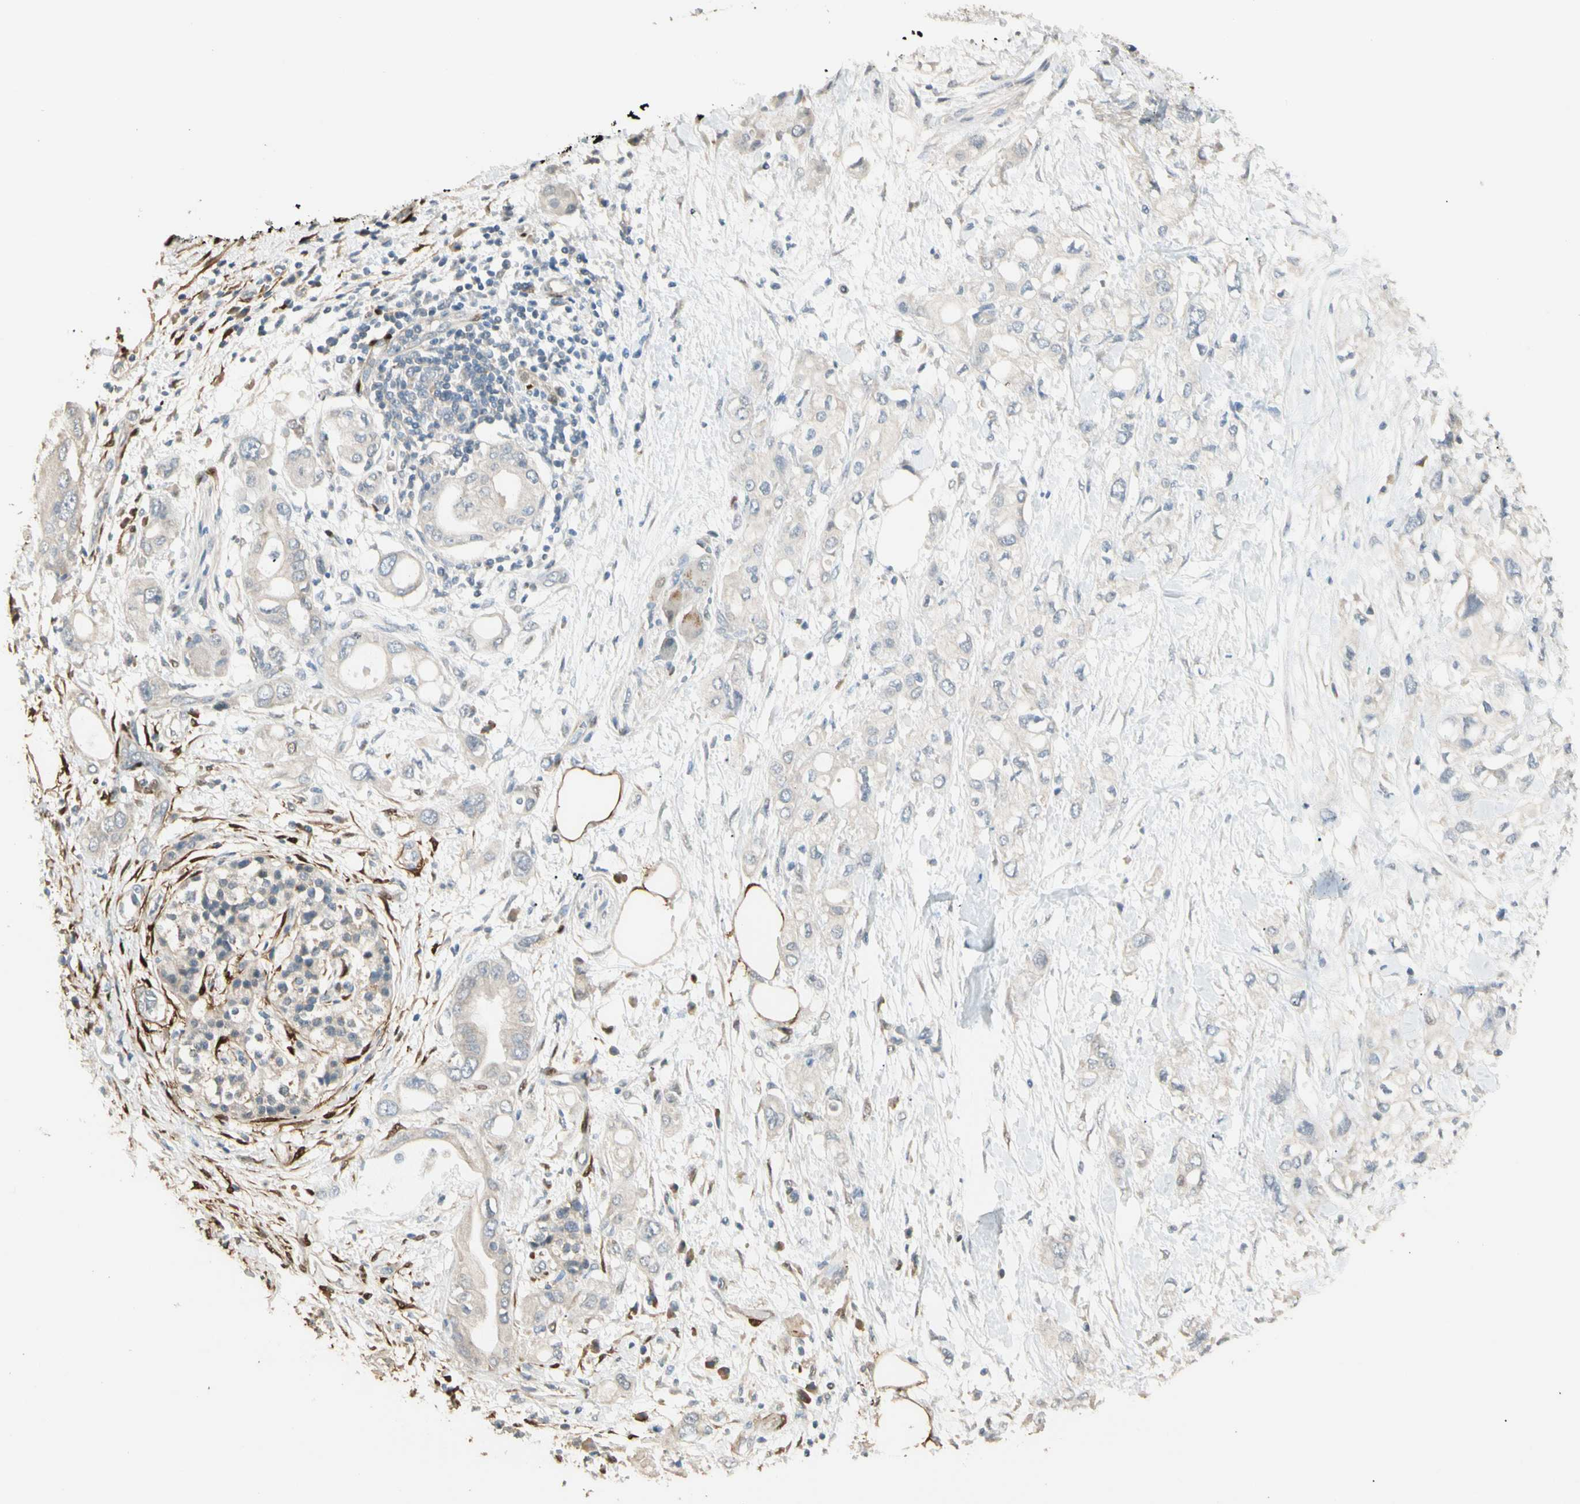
{"staining": {"intensity": "negative", "quantity": "none", "location": "none"}, "tissue": "pancreatic cancer", "cell_type": "Tumor cells", "image_type": "cancer", "snomed": [{"axis": "morphology", "description": "Adenocarcinoma, NOS"}, {"axis": "topography", "description": "Pancreas"}], "caption": "Adenocarcinoma (pancreatic) was stained to show a protein in brown. There is no significant staining in tumor cells. The staining is performed using DAB brown chromogen with nuclei counter-stained in using hematoxylin.", "gene": "GNE", "patient": {"sex": "female", "age": 56}}